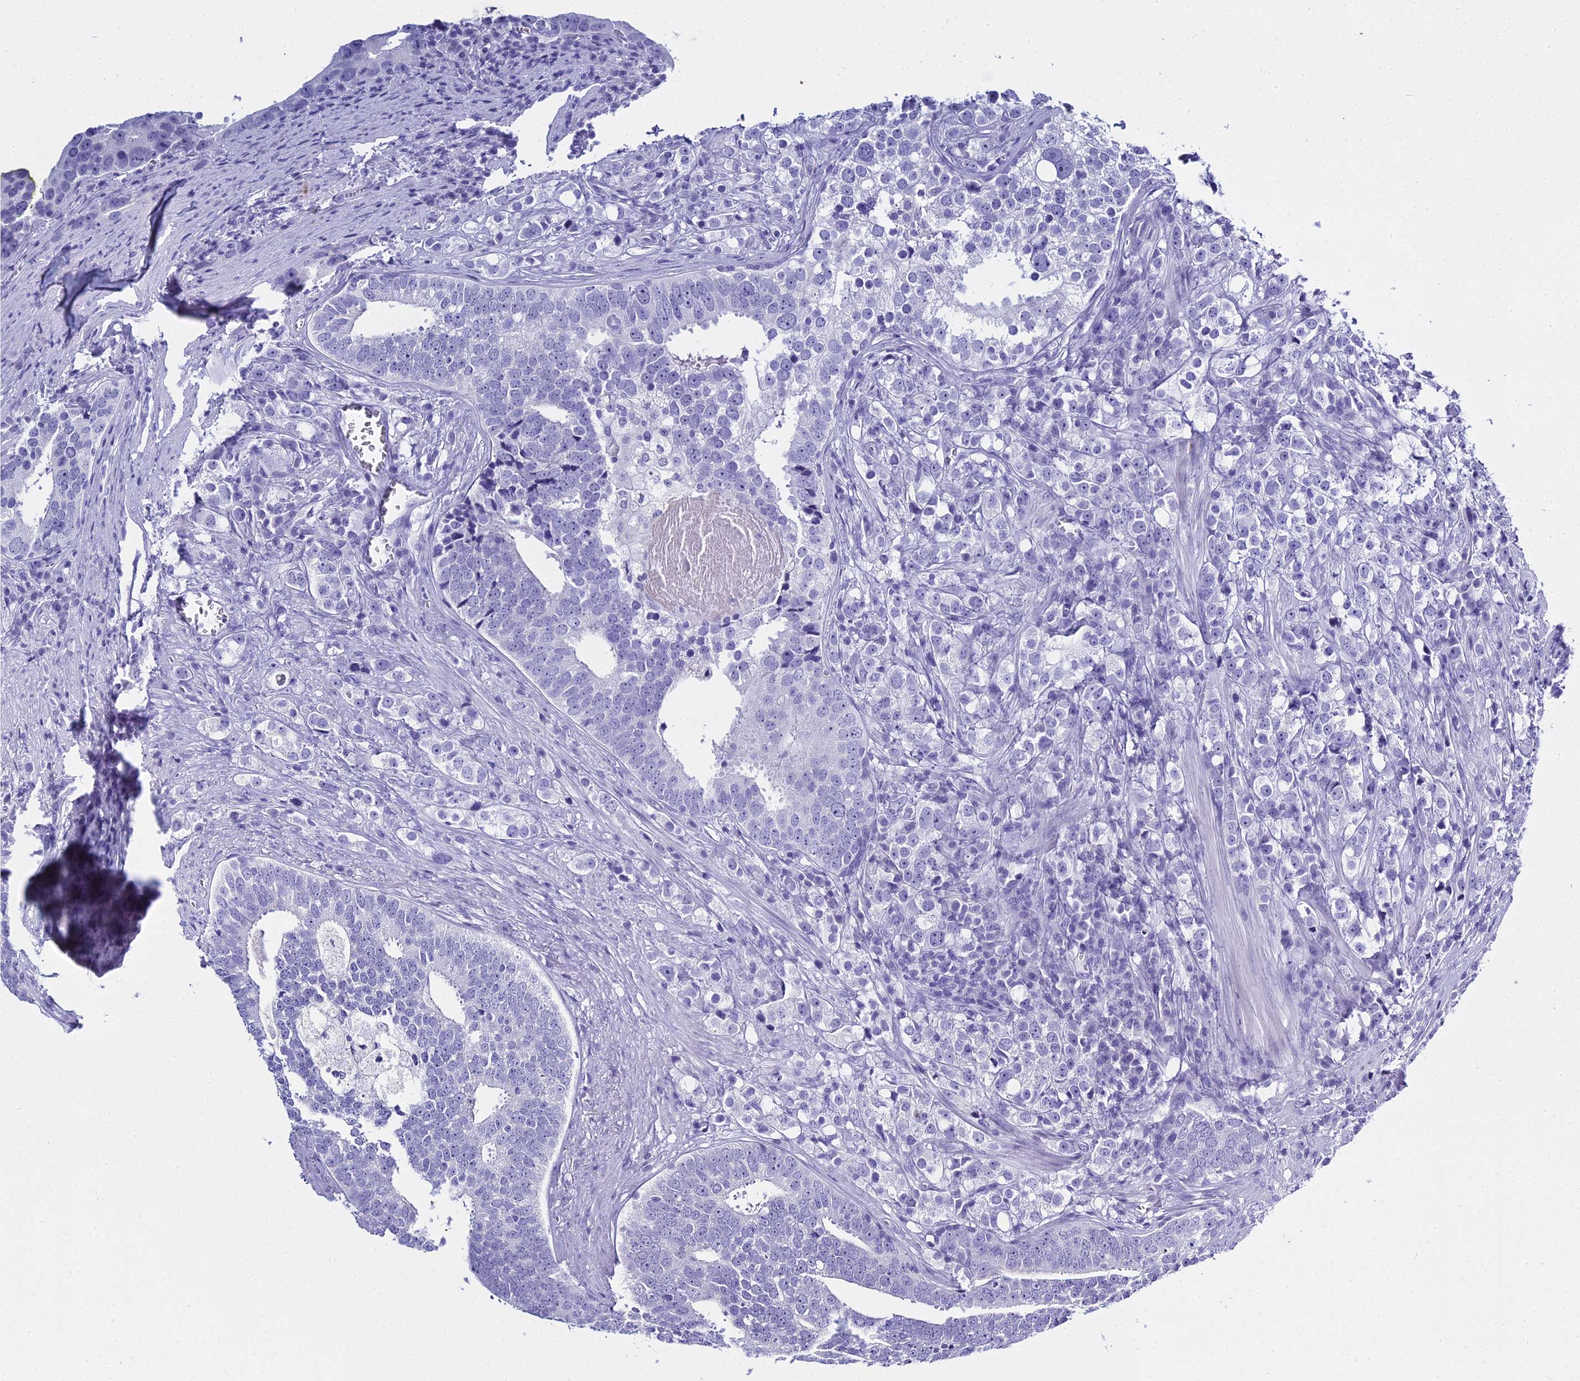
{"staining": {"intensity": "negative", "quantity": "none", "location": "none"}, "tissue": "prostate cancer", "cell_type": "Tumor cells", "image_type": "cancer", "snomed": [{"axis": "morphology", "description": "Adenocarcinoma, High grade"}, {"axis": "topography", "description": "Prostate"}], "caption": "Human adenocarcinoma (high-grade) (prostate) stained for a protein using immunohistochemistry (IHC) shows no staining in tumor cells.", "gene": "HMGB4", "patient": {"sex": "male", "age": 71}}